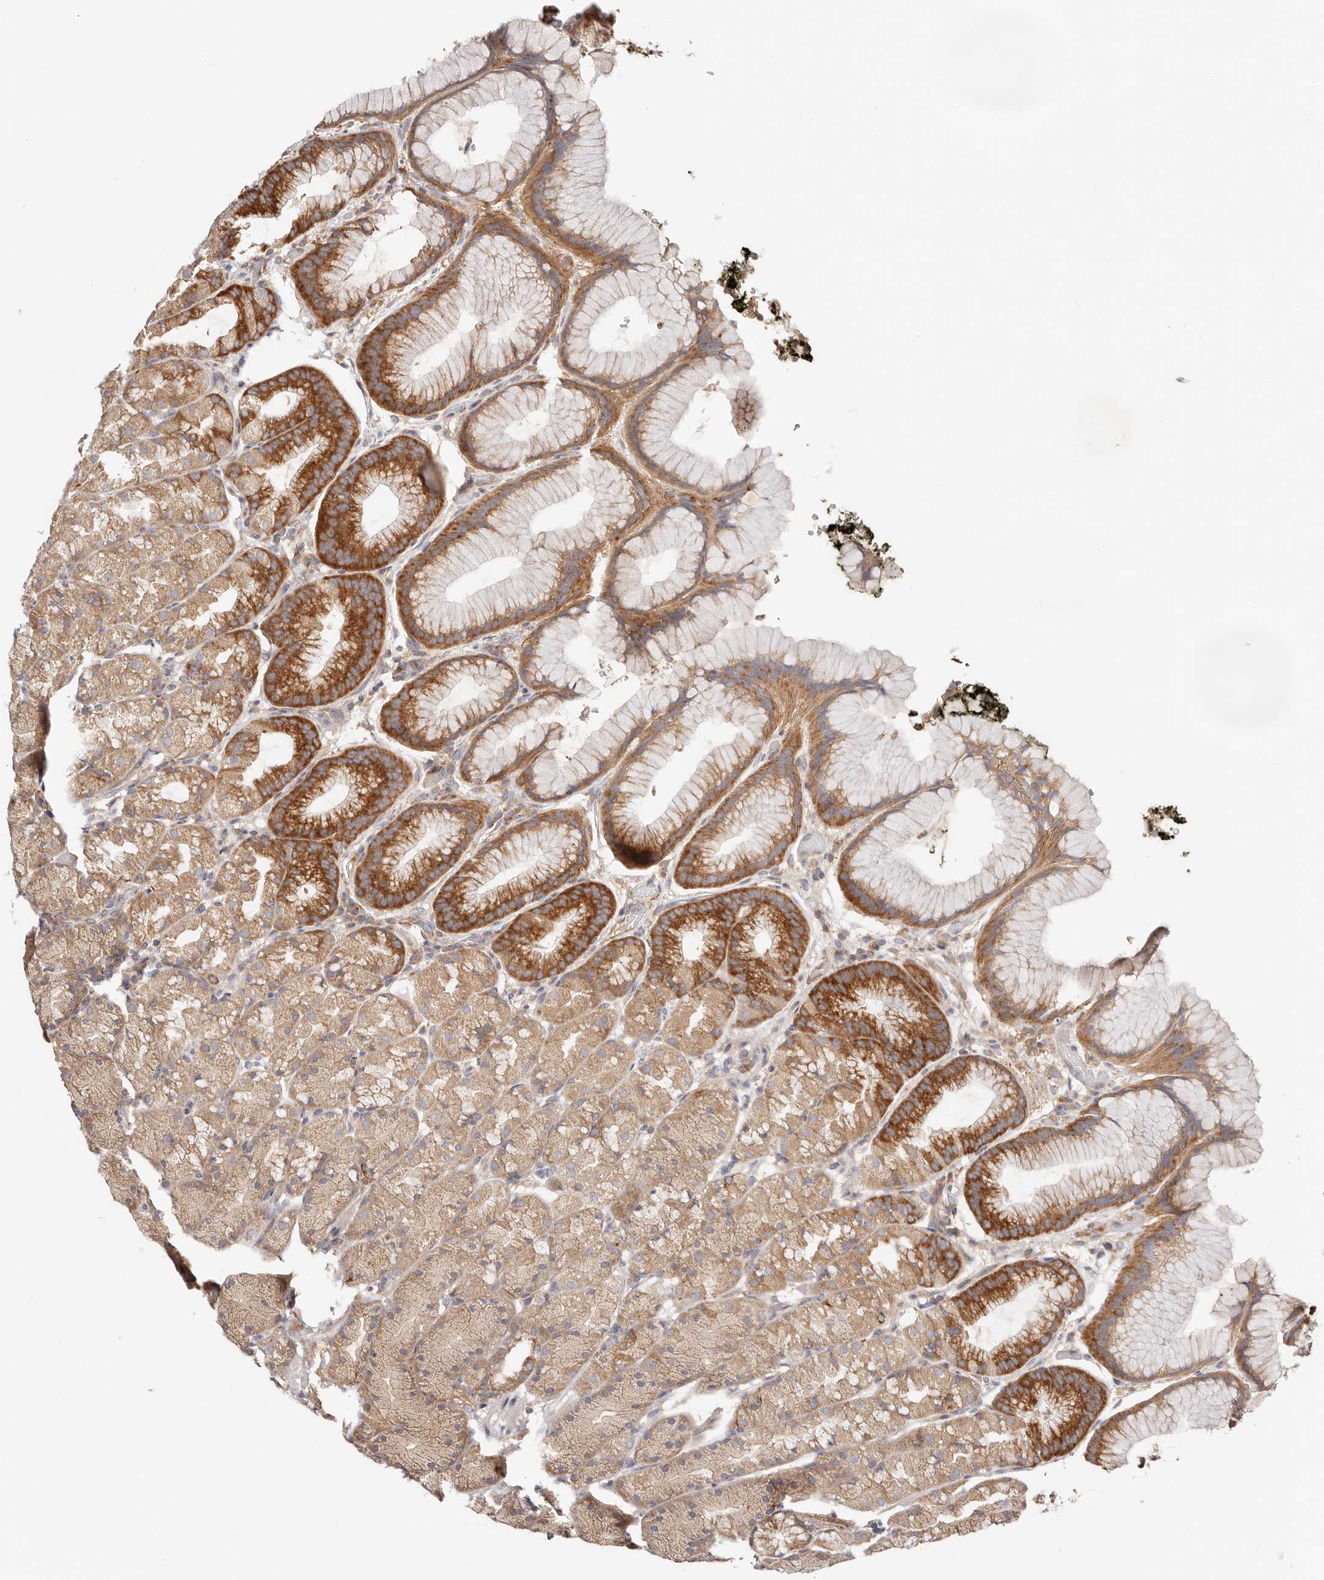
{"staining": {"intensity": "strong", "quantity": ">75%", "location": "cytoplasmic/membranous"}, "tissue": "stomach", "cell_type": "Glandular cells", "image_type": "normal", "snomed": [{"axis": "morphology", "description": "Normal tissue, NOS"}, {"axis": "topography", "description": "Stomach, upper"}, {"axis": "topography", "description": "Stomach"}], "caption": "The histopathology image demonstrates immunohistochemical staining of normal stomach. There is strong cytoplasmic/membranous positivity is present in about >75% of glandular cells.", "gene": "GNA13", "patient": {"sex": "male", "age": 48}}